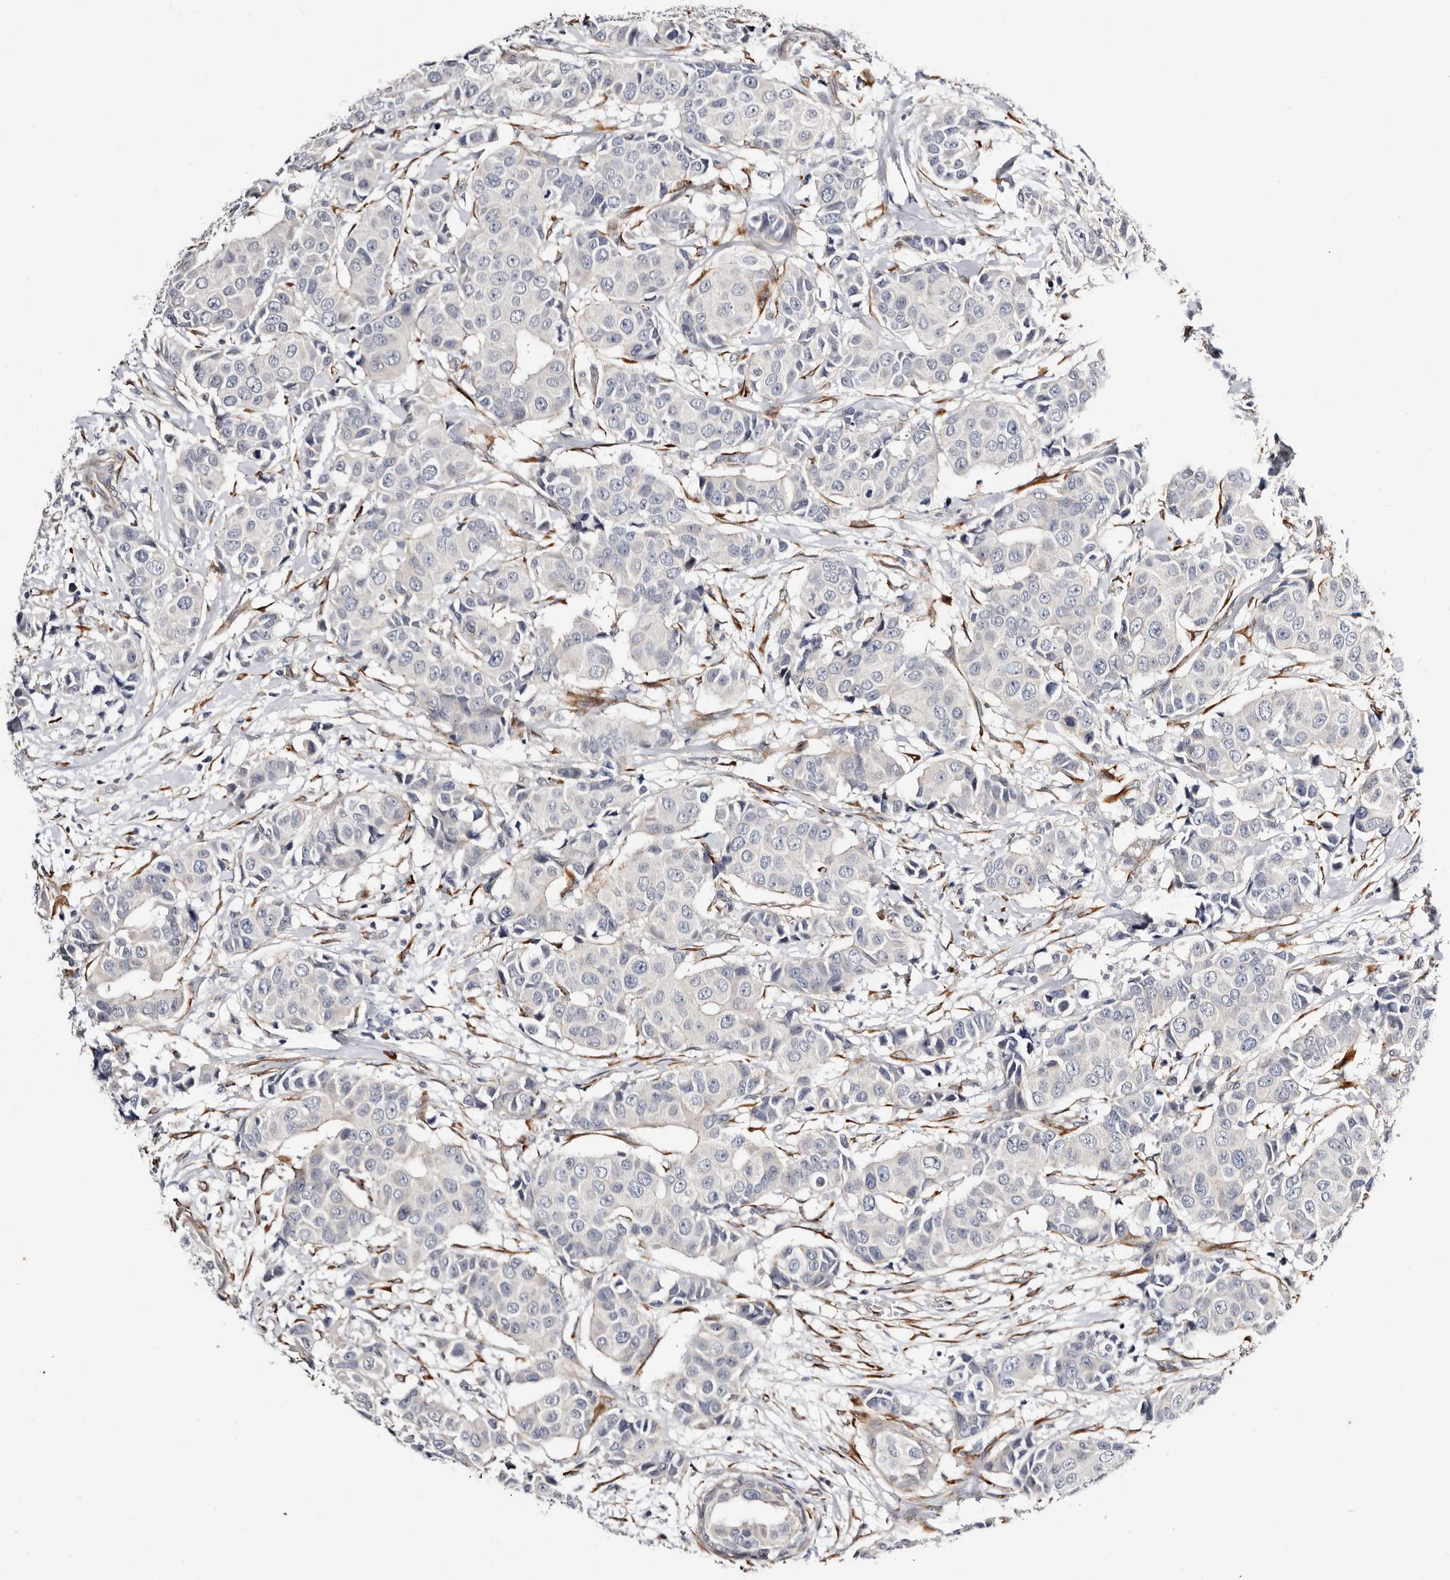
{"staining": {"intensity": "negative", "quantity": "none", "location": "none"}, "tissue": "breast cancer", "cell_type": "Tumor cells", "image_type": "cancer", "snomed": [{"axis": "morphology", "description": "Normal tissue, NOS"}, {"axis": "morphology", "description": "Duct carcinoma"}, {"axis": "topography", "description": "Breast"}], "caption": "Tumor cells are negative for brown protein staining in breast infiltrating ductal carcinoma.", "gene": "USH1C", "patient": {"sex": "female", "age": 39}}